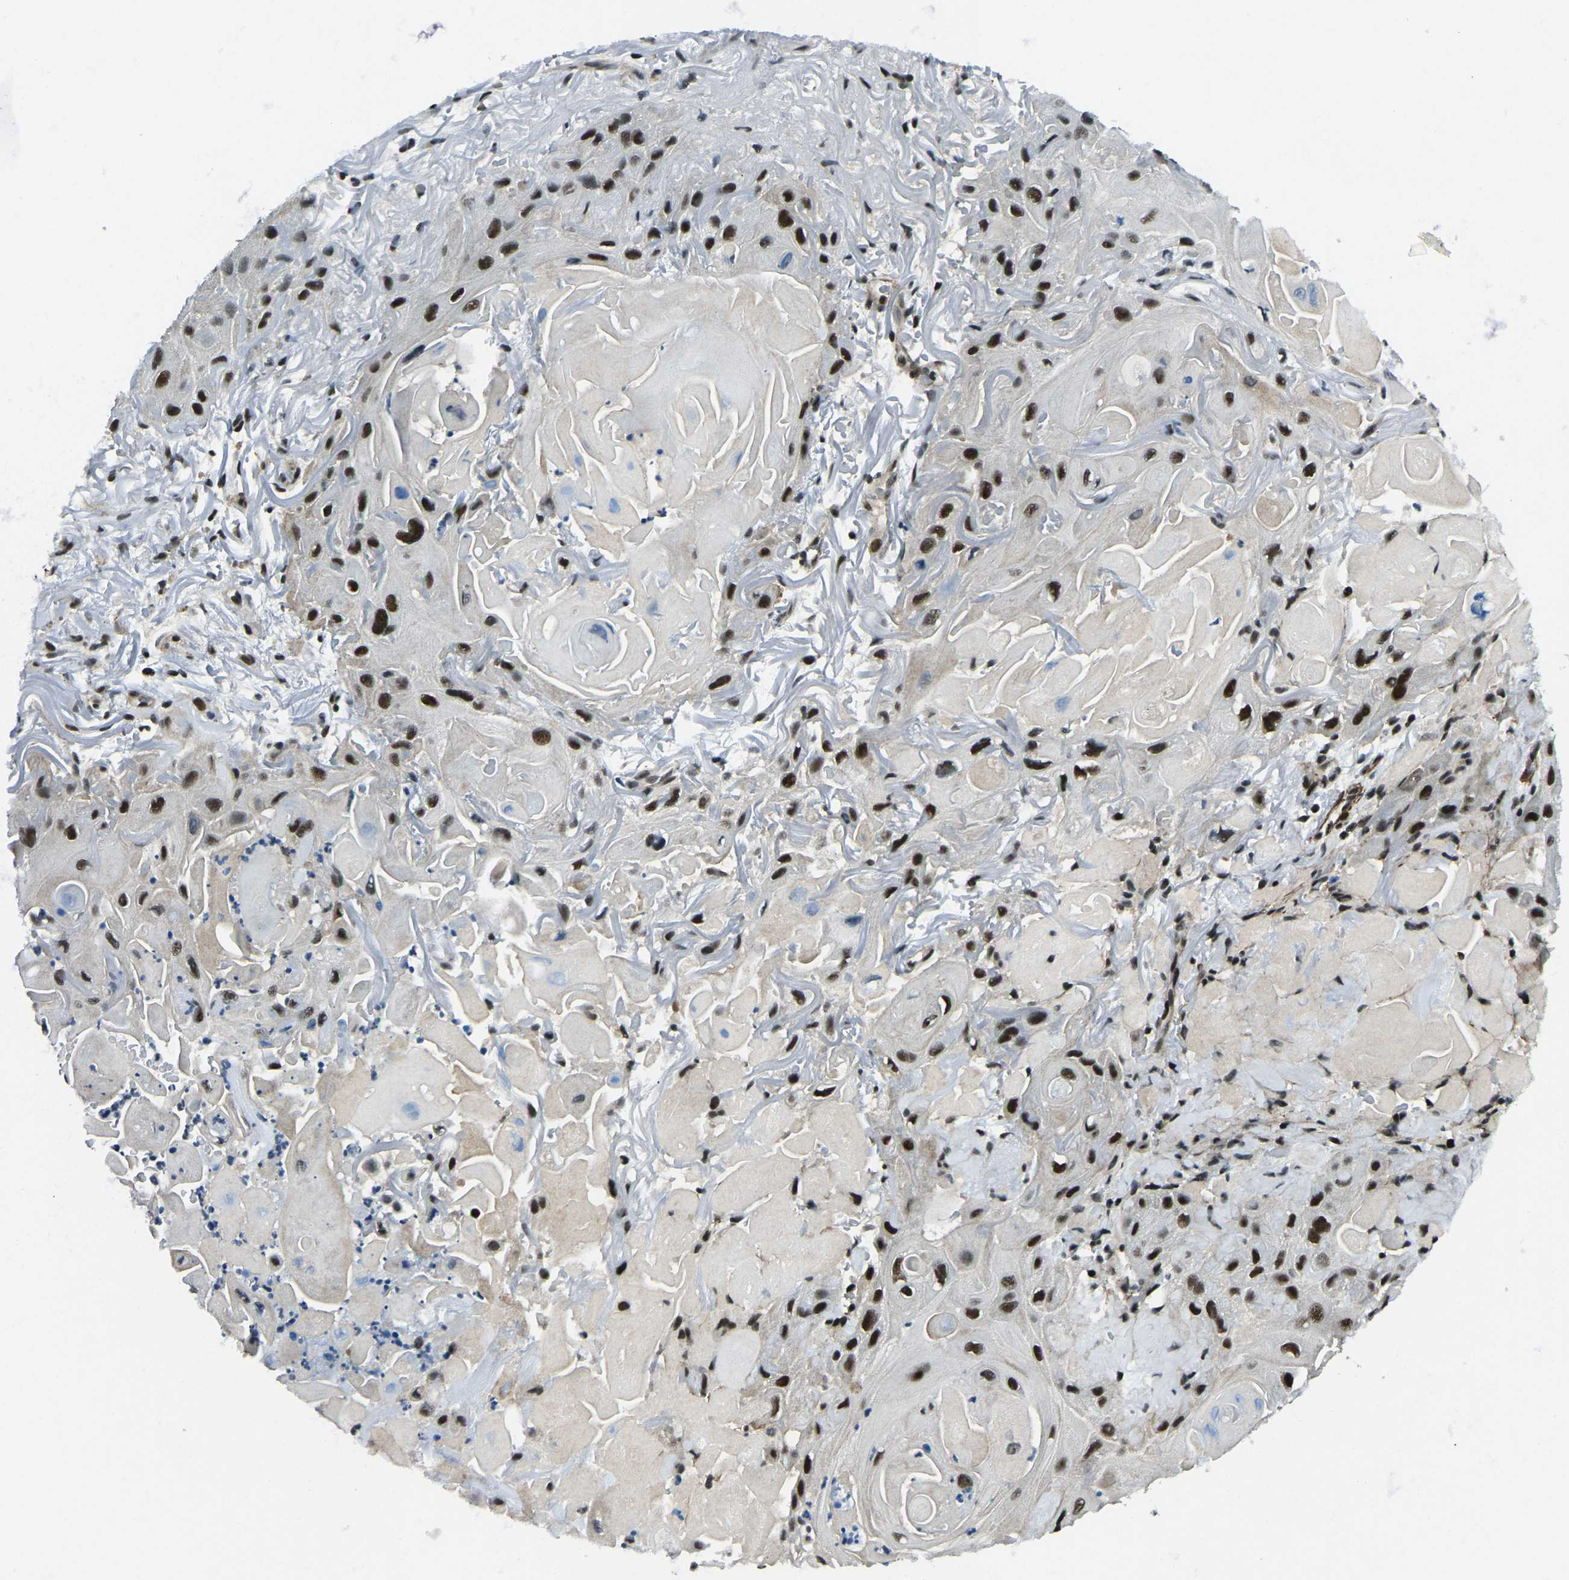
{"staining": {"intensity": "strong", "quantity": ">75%", "location": "nuclear"}, "tissue": "skin cancer", "cell_type": "Tumor cells", "image_type": "cancer", "snomed": [{"axis": "morphology", "description": "Squamous cell carcinoma, NOS"}, {"axis": "topography", "description": "Skin"}], "caption": "Human skin cancer stained with a brown dye demonstrates strong nuclear positive staining in approximately >75% of tumor cells.", "gene": "PRCC", "patient": {"sex": "female", "age": 77}}